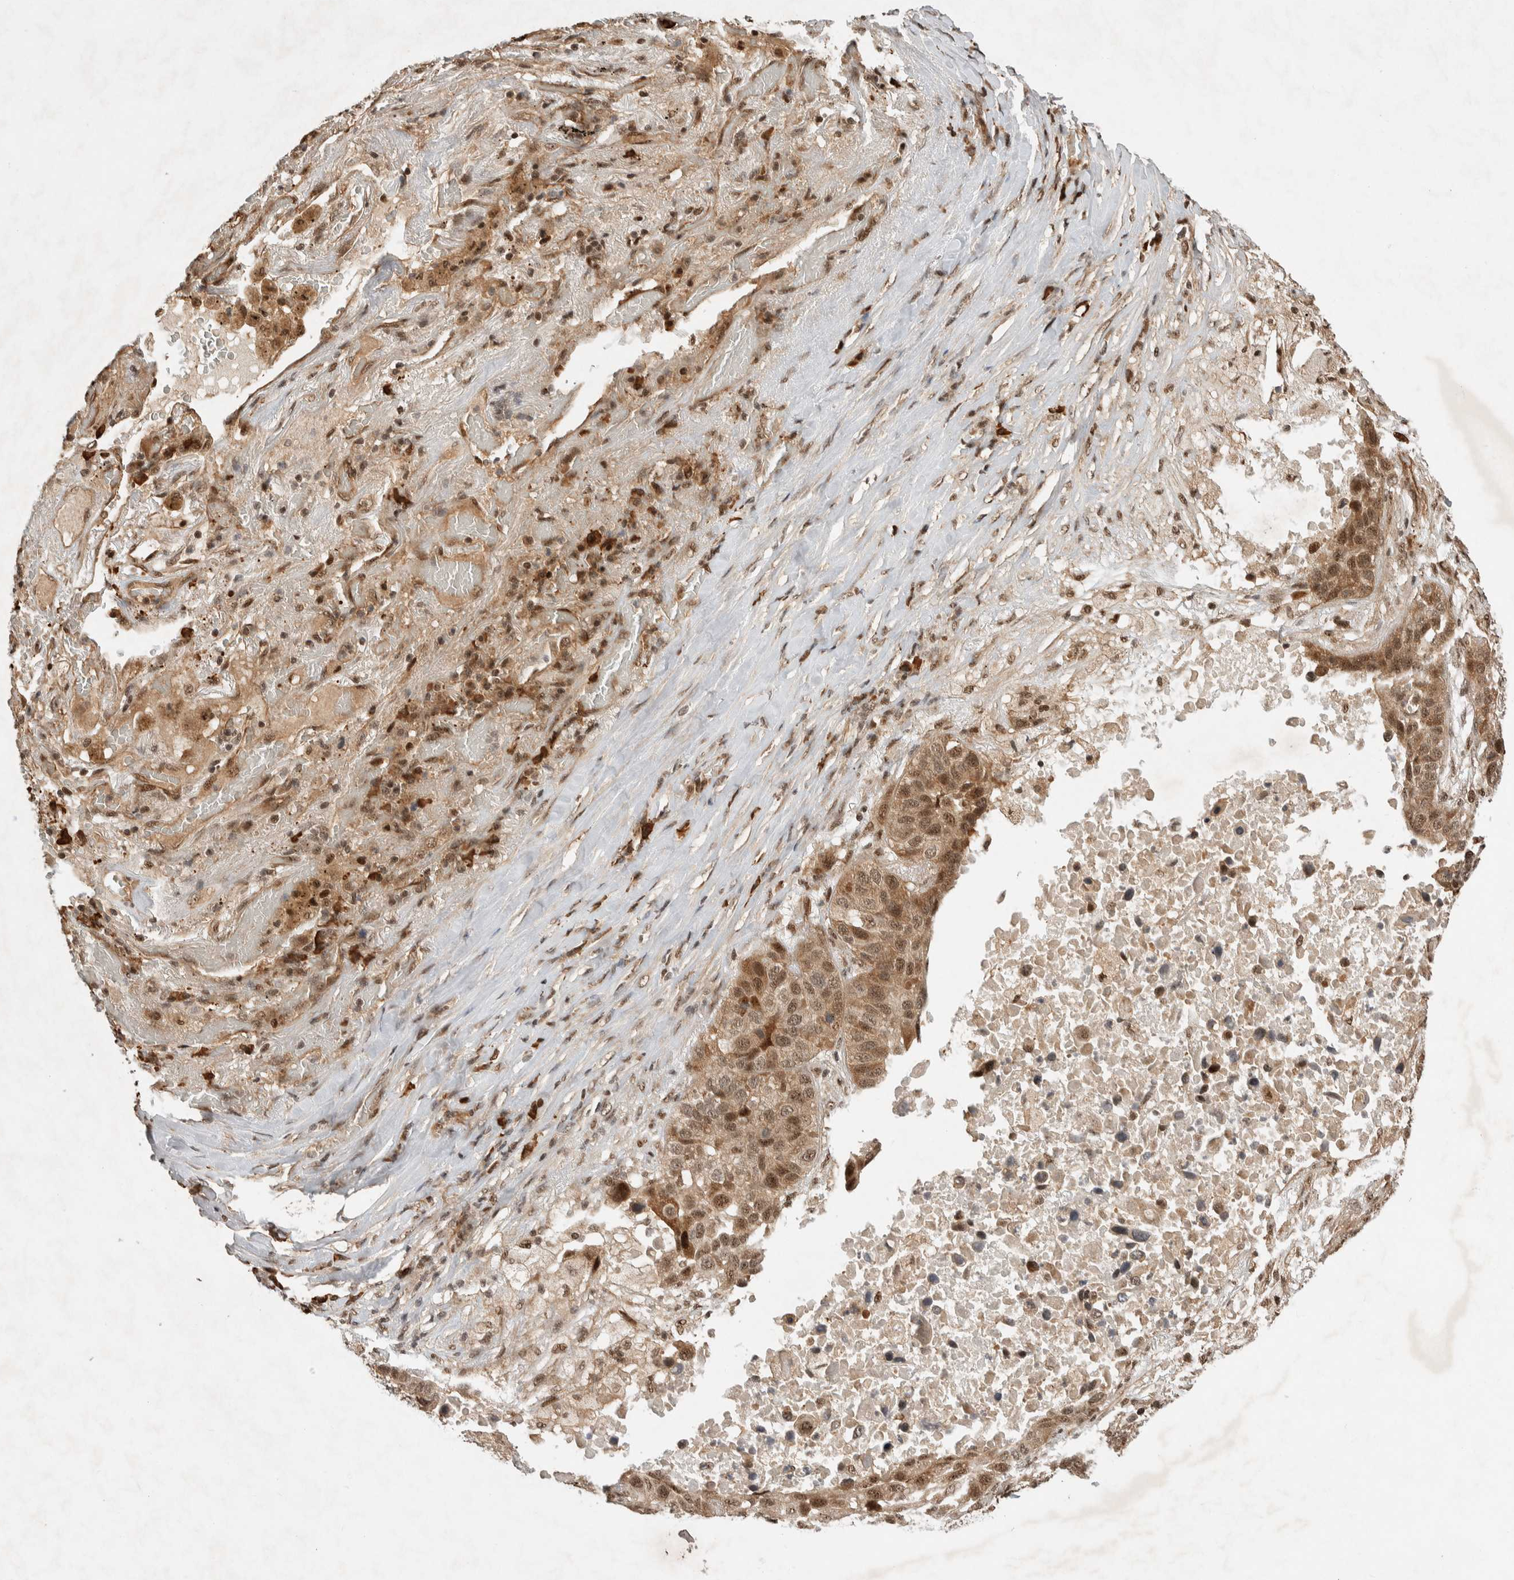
{"staining": {"intensity": "moderate", "quantity": ">75%", "location": "cytoplasmic/membranous,nuclear"}, "tissue": "lung cancer", "cell_type": "Tumor cells", "image_type": "cancer", "snomed": [{"axis": "morphology", "description": "Squamous cell carcinoma, NOS"}, {"axis": "topography", "description": "Lung"}], "caption": "Approximately >75% of tumor cells in human lung cancer demonstrate moderate cytoplasmic/membranous and nuclear protein staining as visualized by brown immunohistochemical staining.", "gene": "TOR1B", "patient": {"sex": "male", "age": 57}}